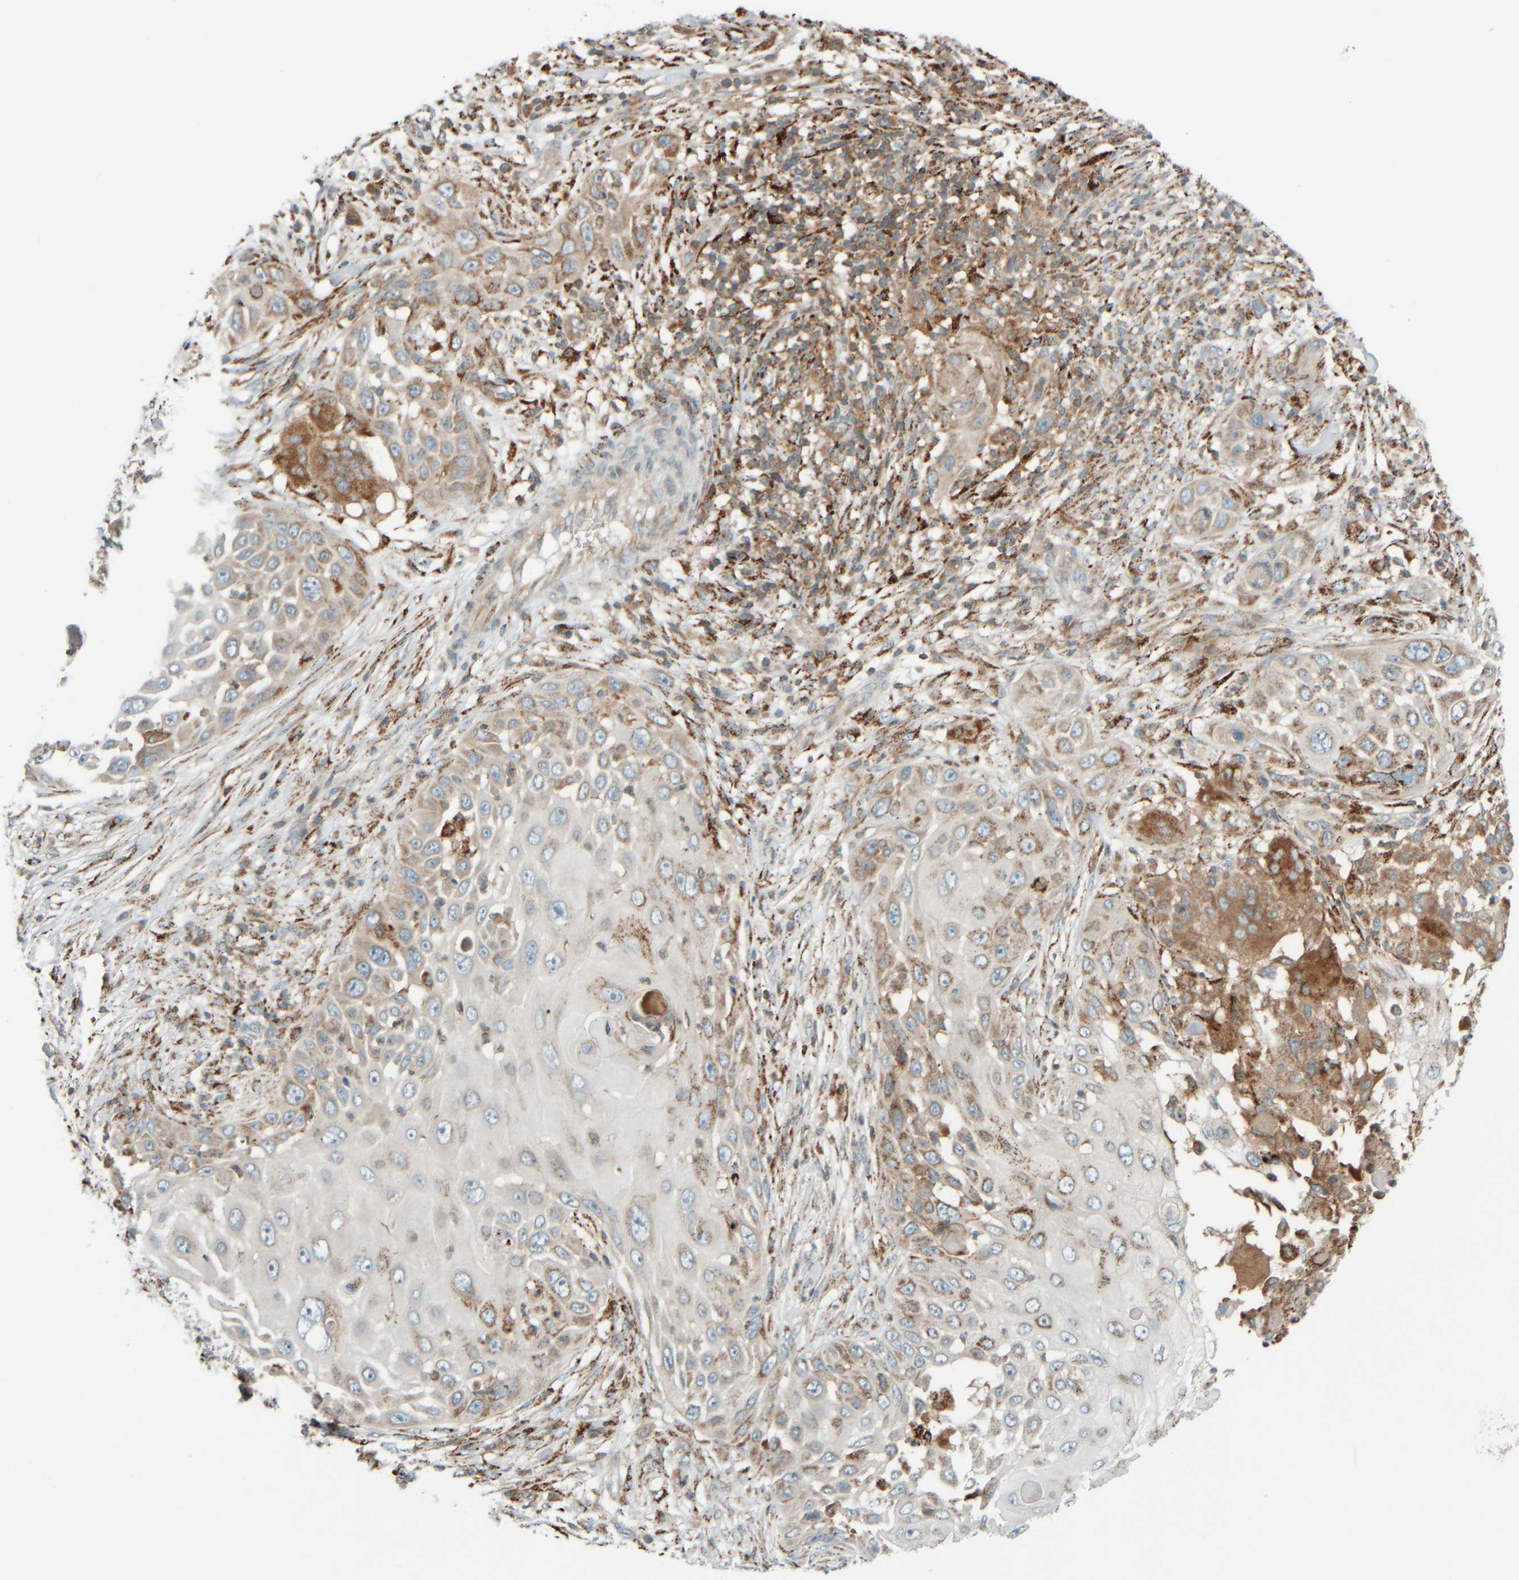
{"staining": {"intensity": "weak", "quantity": "<25%", "location": "cytoplasmic/membranous"}, "tissue": "skin cancer", "cell_type": "Tumor cells", "image_type": "cancer", "snomed": [{"axis": "morphology", "description": "Squamous cell carcinoma, NOS"}, {"axis": "topography", "description": "Skin"}], "caption": "This is a image of immunohistochemistry staining of skin cancer (squamous cell carcinoma), which shows no expression in tumor cells. (DAB IHC, high magnification).", "gene": "SPAG5", "patient": {"sex": "female", "age": 44}}